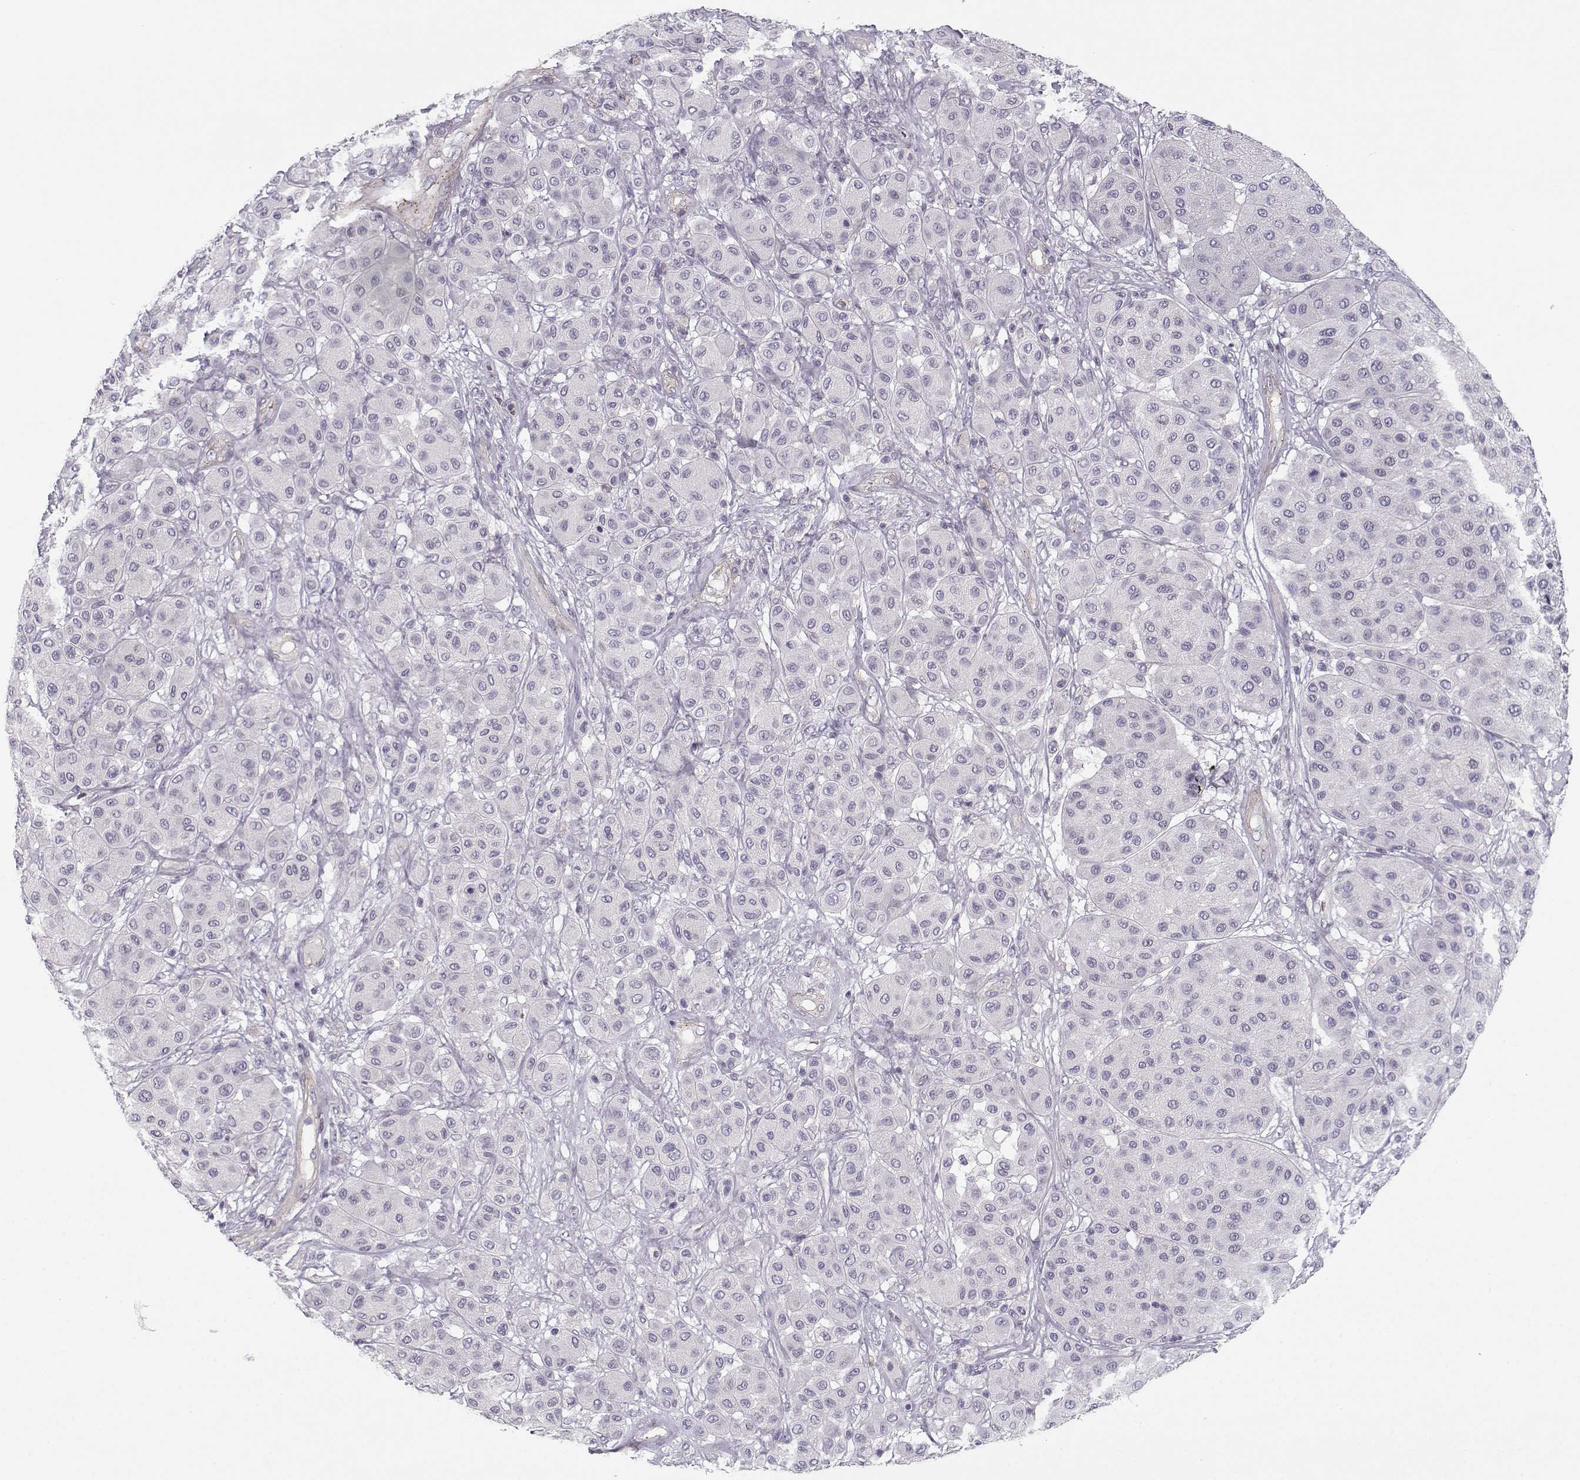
{"staining": {"intensity": "negative", "quantity": "none", "location": "none"}, "tissue": "melanoma", "cell_type": "Tumor cells", "image_type": "cancer", "snomed": [{"axis": "morphology", "description": "Malignant melanoma, Metastatic site"}, {"axis": "topography", "description": "Smooth muscle"}], "caption": "Malignant melanoma (metastatic site) was stained to show a protein in brown. There is no significant positivity in tumor cells. (DAB IHC with hematoxylin counter stain).", "gene": "MYO1A", "patient": {"sex": "male", "age": 41}}